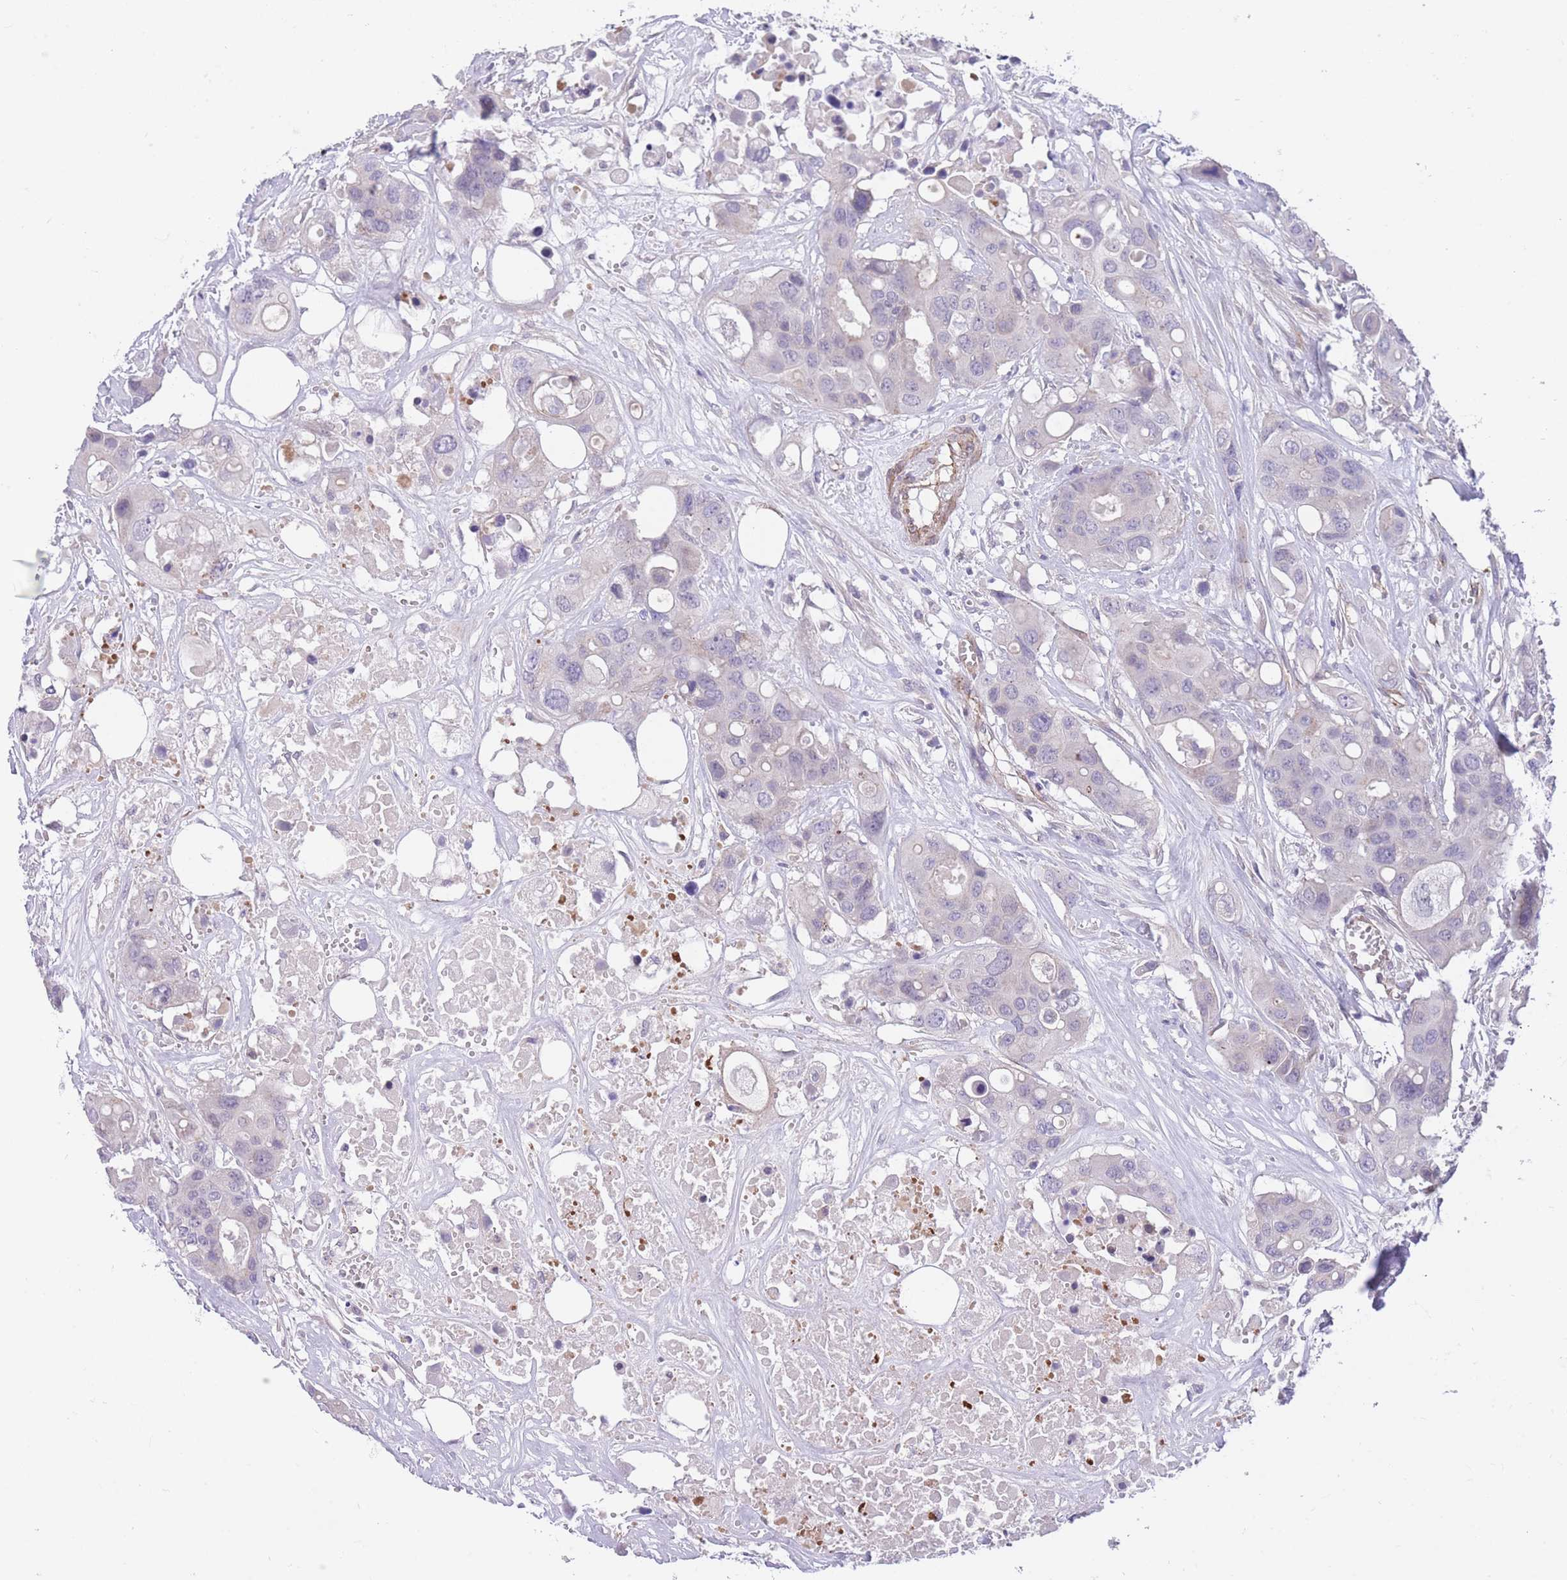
{"staining": {"intensity": "negative", "quantity": "none", "location": "none"}, "tissue": "colorectal cancer", "cell_type": "Tumor cells", "image_type": "cancer", "snomed": [{"axis": "morphology", "description": "Adenocarcinoma, NOS"}, {"axis": "topography", "description": "Colon"}], "caption": "This is an immunohistochemistry image of human colorectal cancer (adenocarcinoma). There is no positivity in tumor cells.", "gene": "QTRT1", "patient": {"sex": "male", "age": 77}}